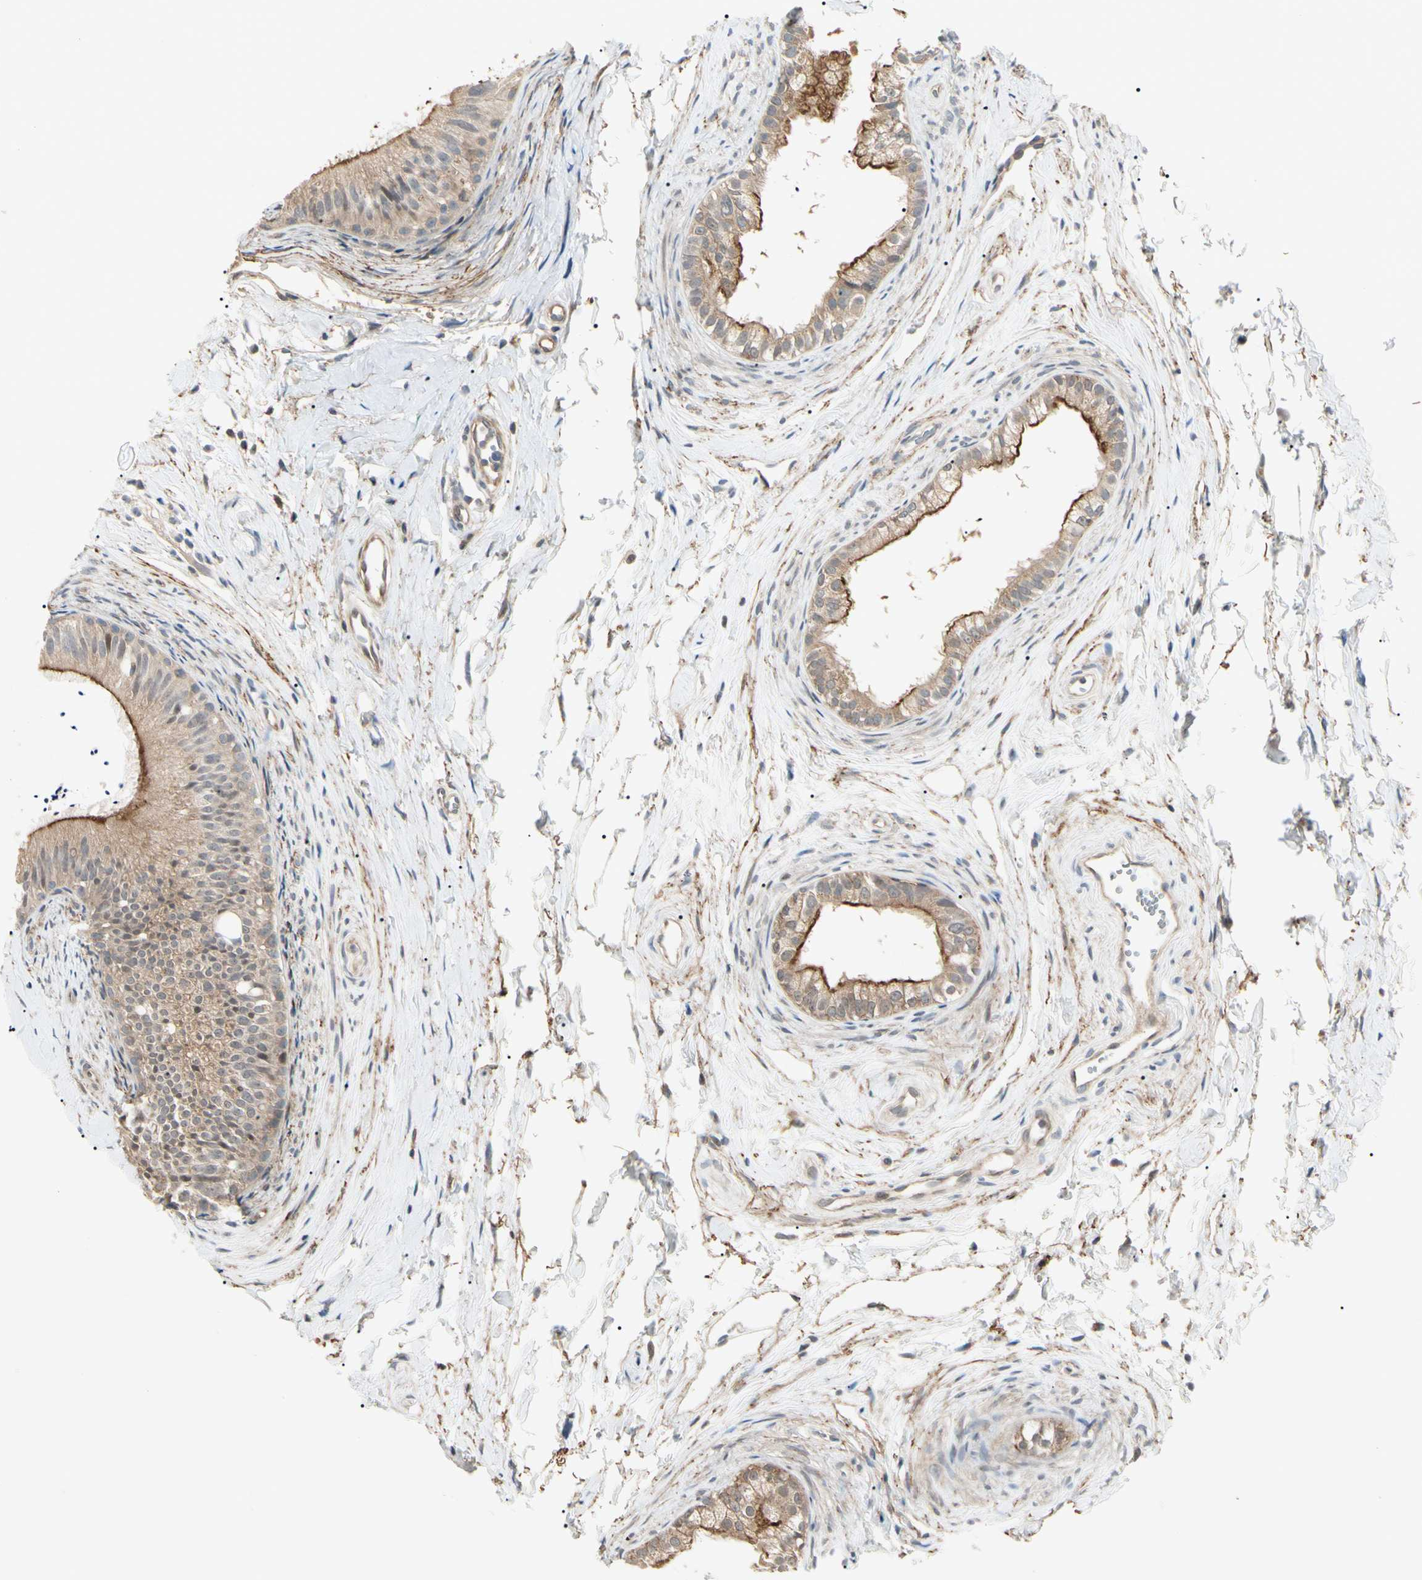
{"staining": {"intensity": "moderate", "quantity": ">75%", "location": "cytoplasmic/membranous"}, "tissue": "epididymis", "cell_type": "Glandular cells", "image_type": "normal", "snomed": [{"axis": "morphology", "description": "Normal tissue, NOS"}, {"axis": "topography", "description": "Epididymis"}], "caption": "An immunohistochemistry image of normal tissue is shown. Protein staining in brown shows moderate cytoplasmic/membranous positivity in epididymis within glandular cells. Using DAB (3,3'-diaminobenzidine) (brown) and hematoxylin (blue) stains, captured at high magnification using brightfield microscopy.", "gene": "F2R", "patient": {"sex": "male", "age": 56}}